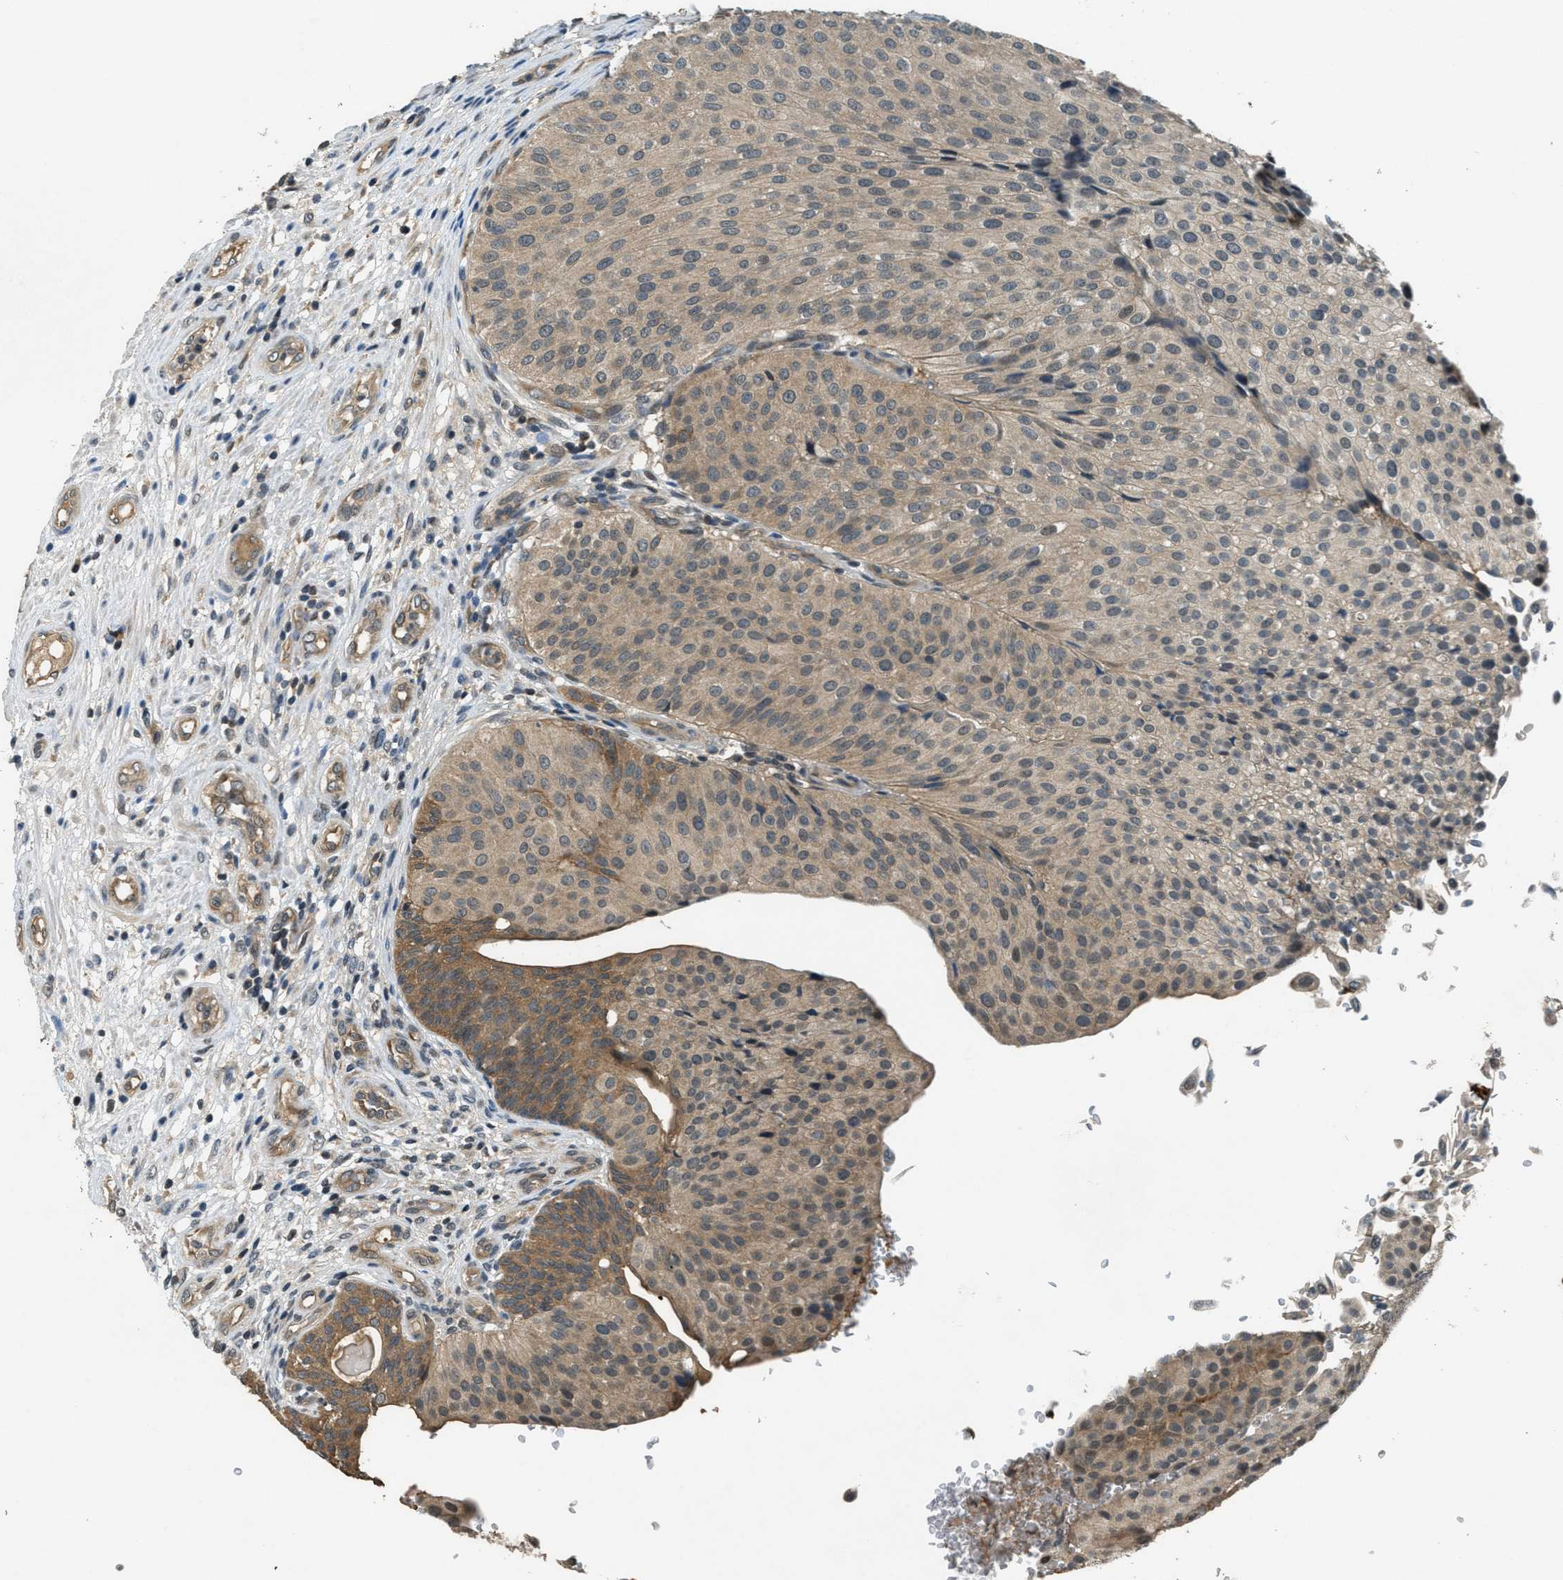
{"staining": {"intensity": "weak", "quantity": ">75%", "location": "cytoplasmic/membranous"}, "tissue": "urothelial cancer", "cell_type": "Tumor cells", "image_type": "cancer", "snomed": [{"axis": "morphology", "description": "Urothelial carcinoma, Low grade"}, {"axis": "topography", "description": "Urinary bladder"}], "caption": "There is low levels of weak cytoplasmic/membranous staining in tumor cells of urothelial cancer, as demonstrated by immunohistochemical staining (brown color).", "gene": "DUSP6", "patient": {"sex": "male", "age": 67}}